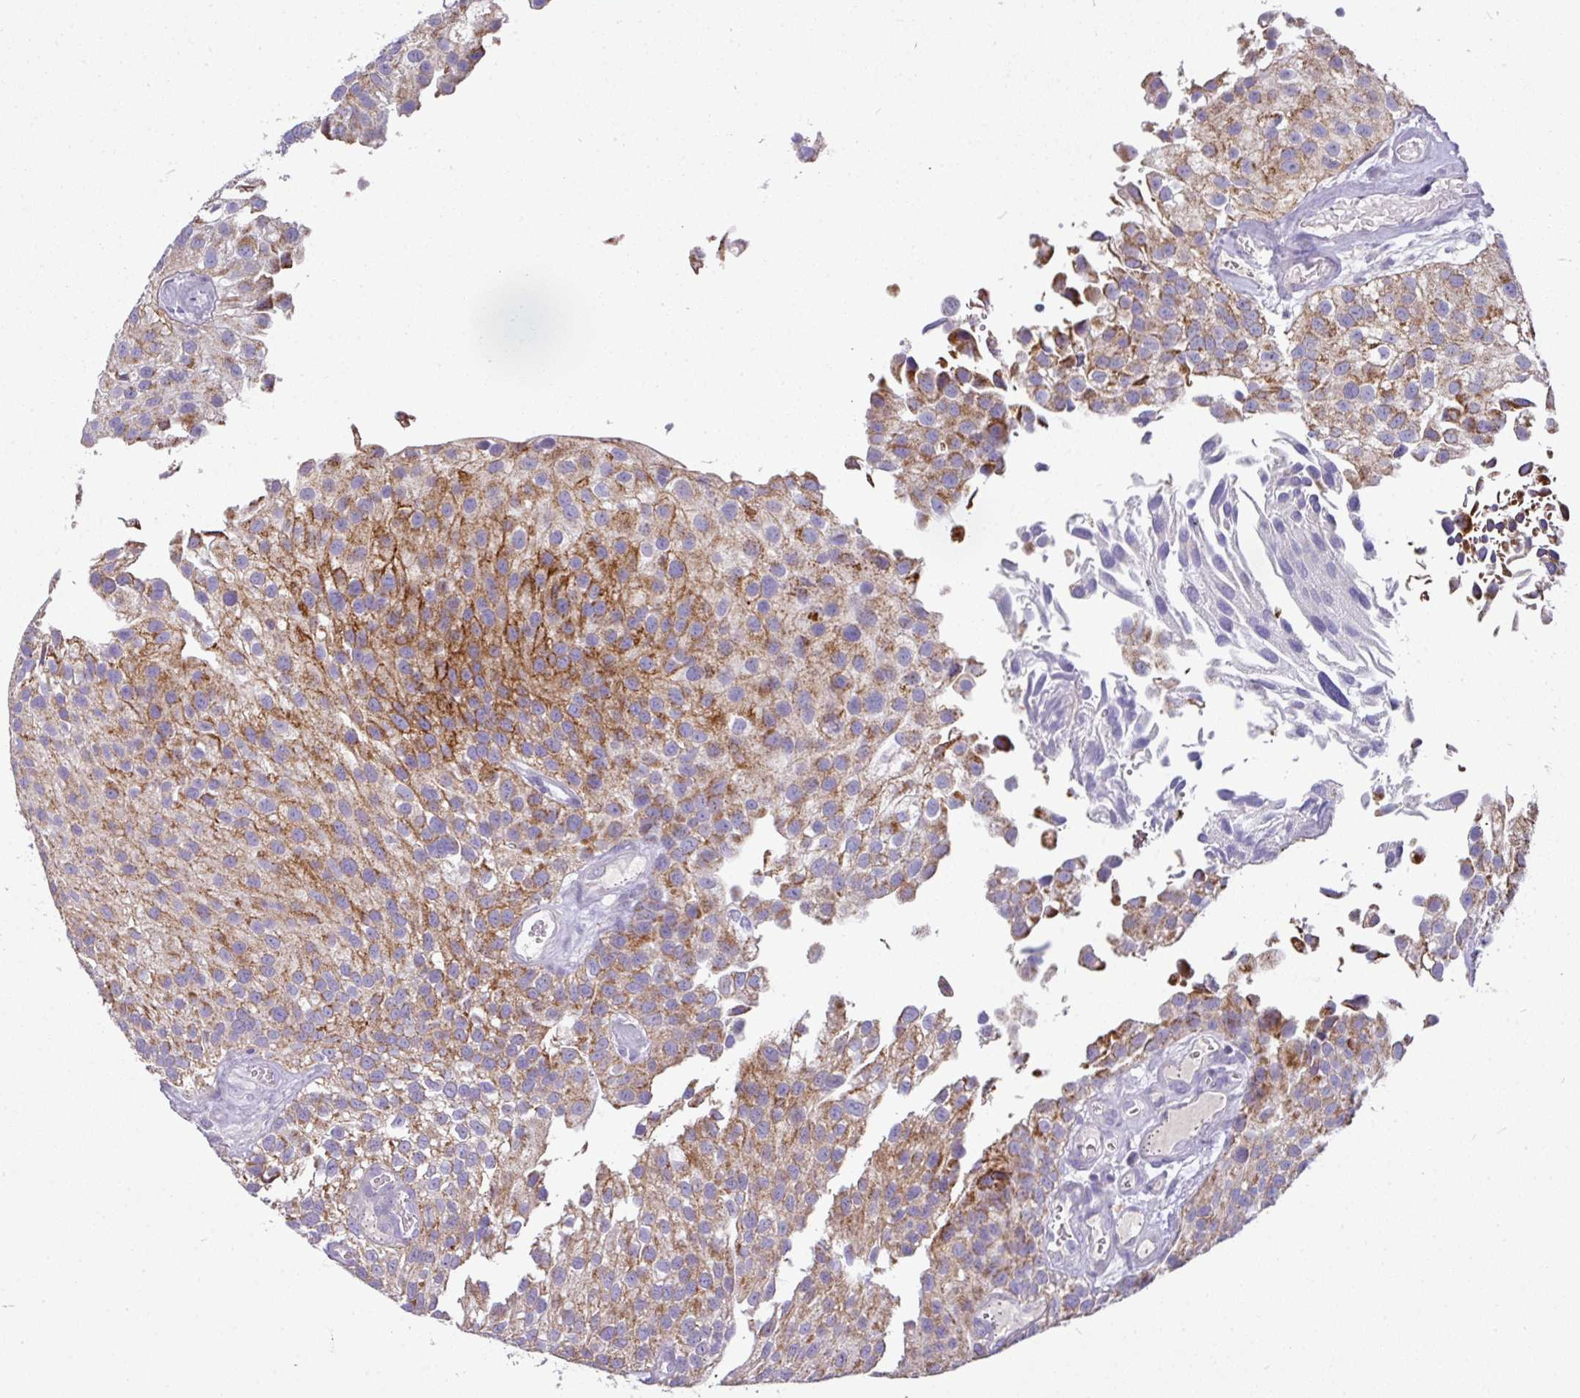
{"staining": {"intensity": "moderate", "quantity": "25%-75%", "location": "cytoplasmic/membranous"}, "tissue": "urothelial cancer", "cell_type": "Tumor cells", "image_type": "cancer", "snomed": [{"axis": "morphology", "description": "Urothelial carcinoma, NOS"}, {"axis": "topography", "description": "Urinary bladder"}], "caption": "A brown stain shows moderate cytoplasmic/membranous staining of a protein in human transitional cell carcinoma tumor cells. Immunohistochemistry (ihc) stains the protein of interest in brown and the nuclei are stained blue.", "gene": "TRAPPC1", "patient": {"sex": "male", "age": 87}}